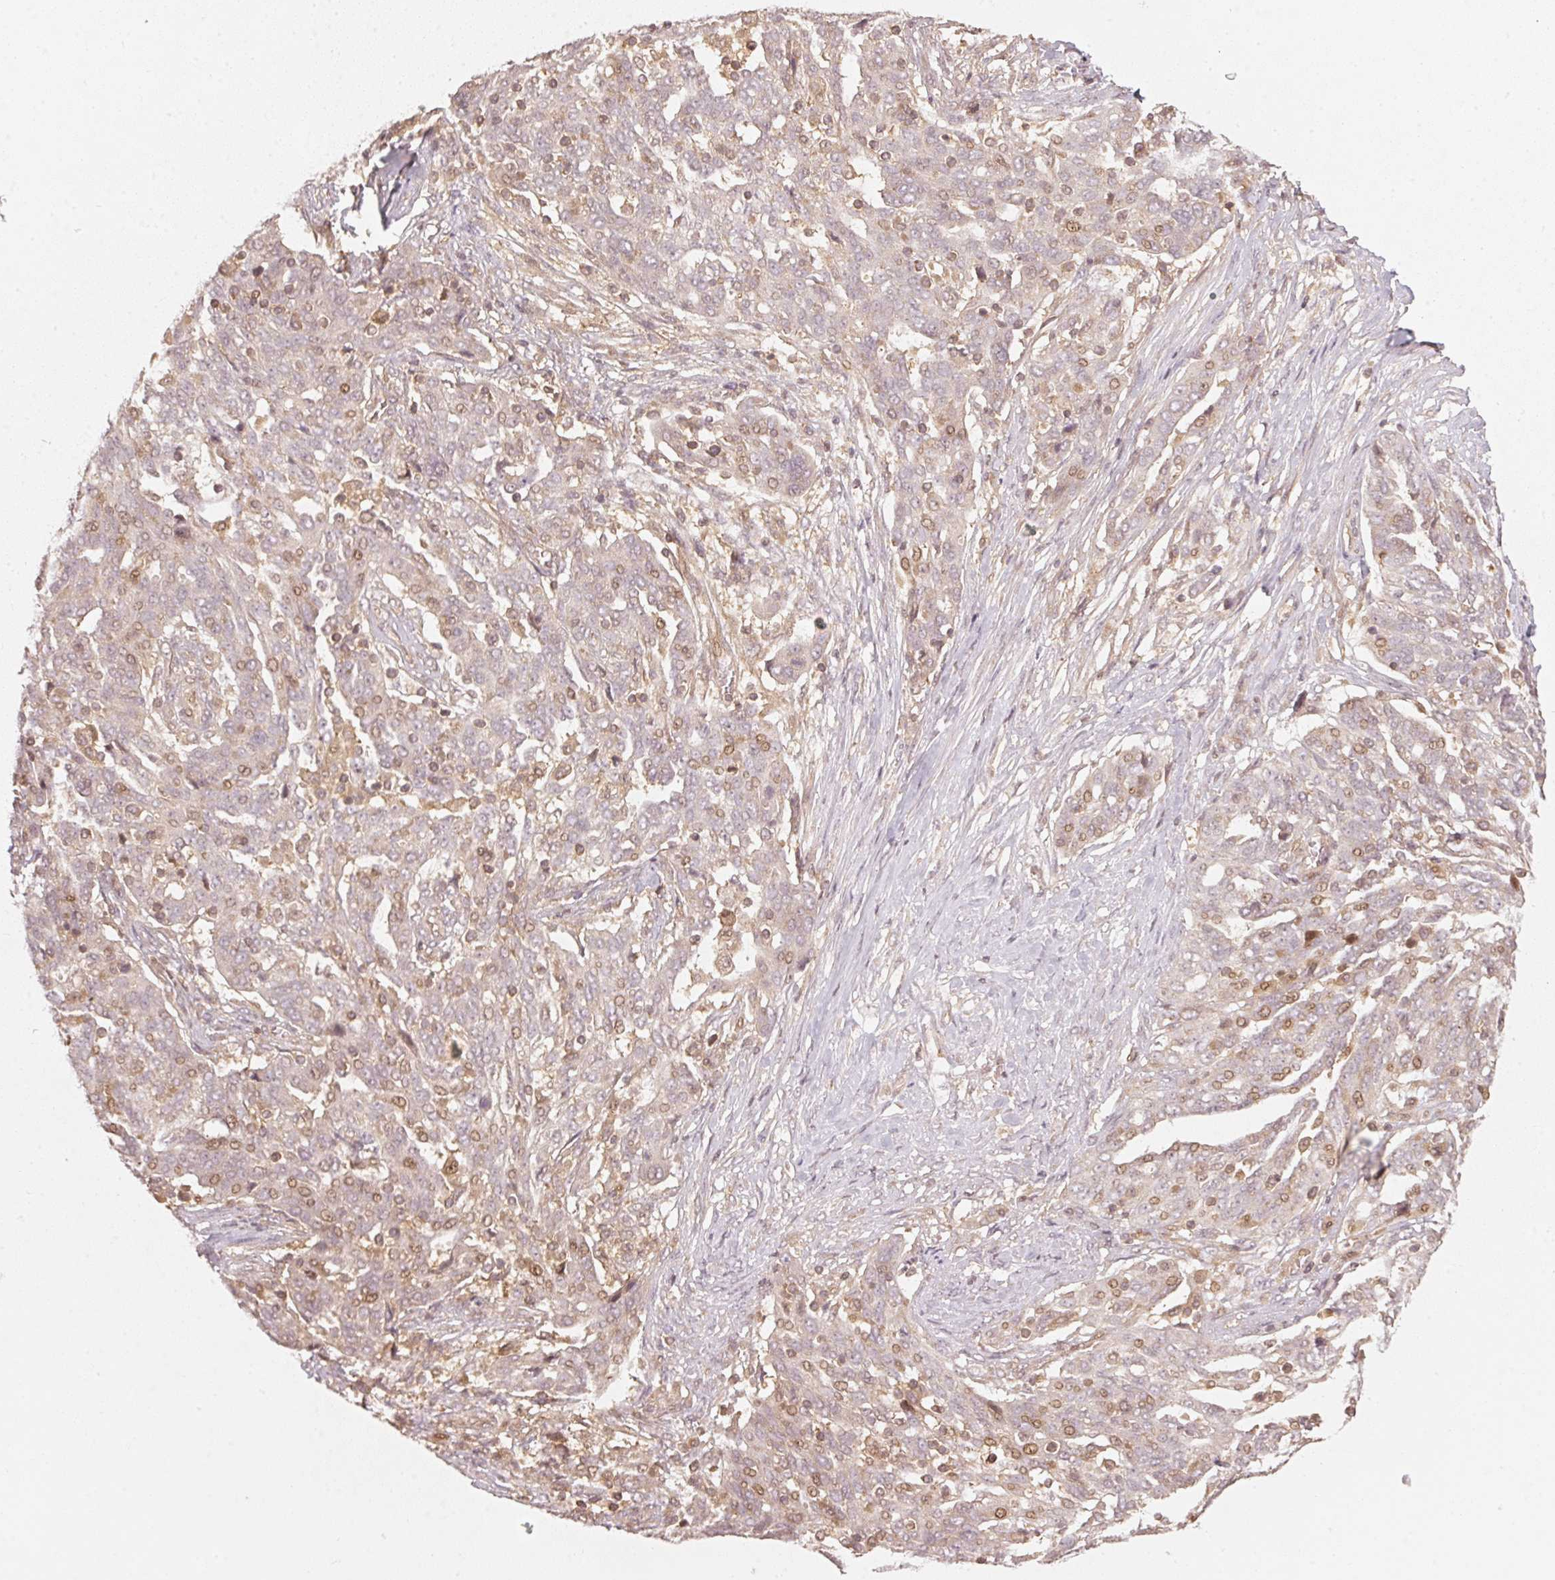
{"staining": {"intensity": "moderate", "quantity": "<25%", "location": "nuclear"}, "tissue": "ovarian cancer", "cell_type": "Tumor cells", "image_type": "cancer", "snomed": [{"axis": "morphology", "description": "Cystadenocarcinoma, serous, NOS"}, {"axis": "topography", "description": "Ovary"}], "caption": "Immunohistochemical staining of serous cystadenocarcinoma (ovarian) displays moderate nuclear protein positivity in approximately <25% of tumor cells. The staining is performed using DAB brown chromogen to label protein expression. The nuclei are counter-stained blue using hematoxylin.", "gene": "UBE2L3", "patient": {"sex": "female", "age": 67}}